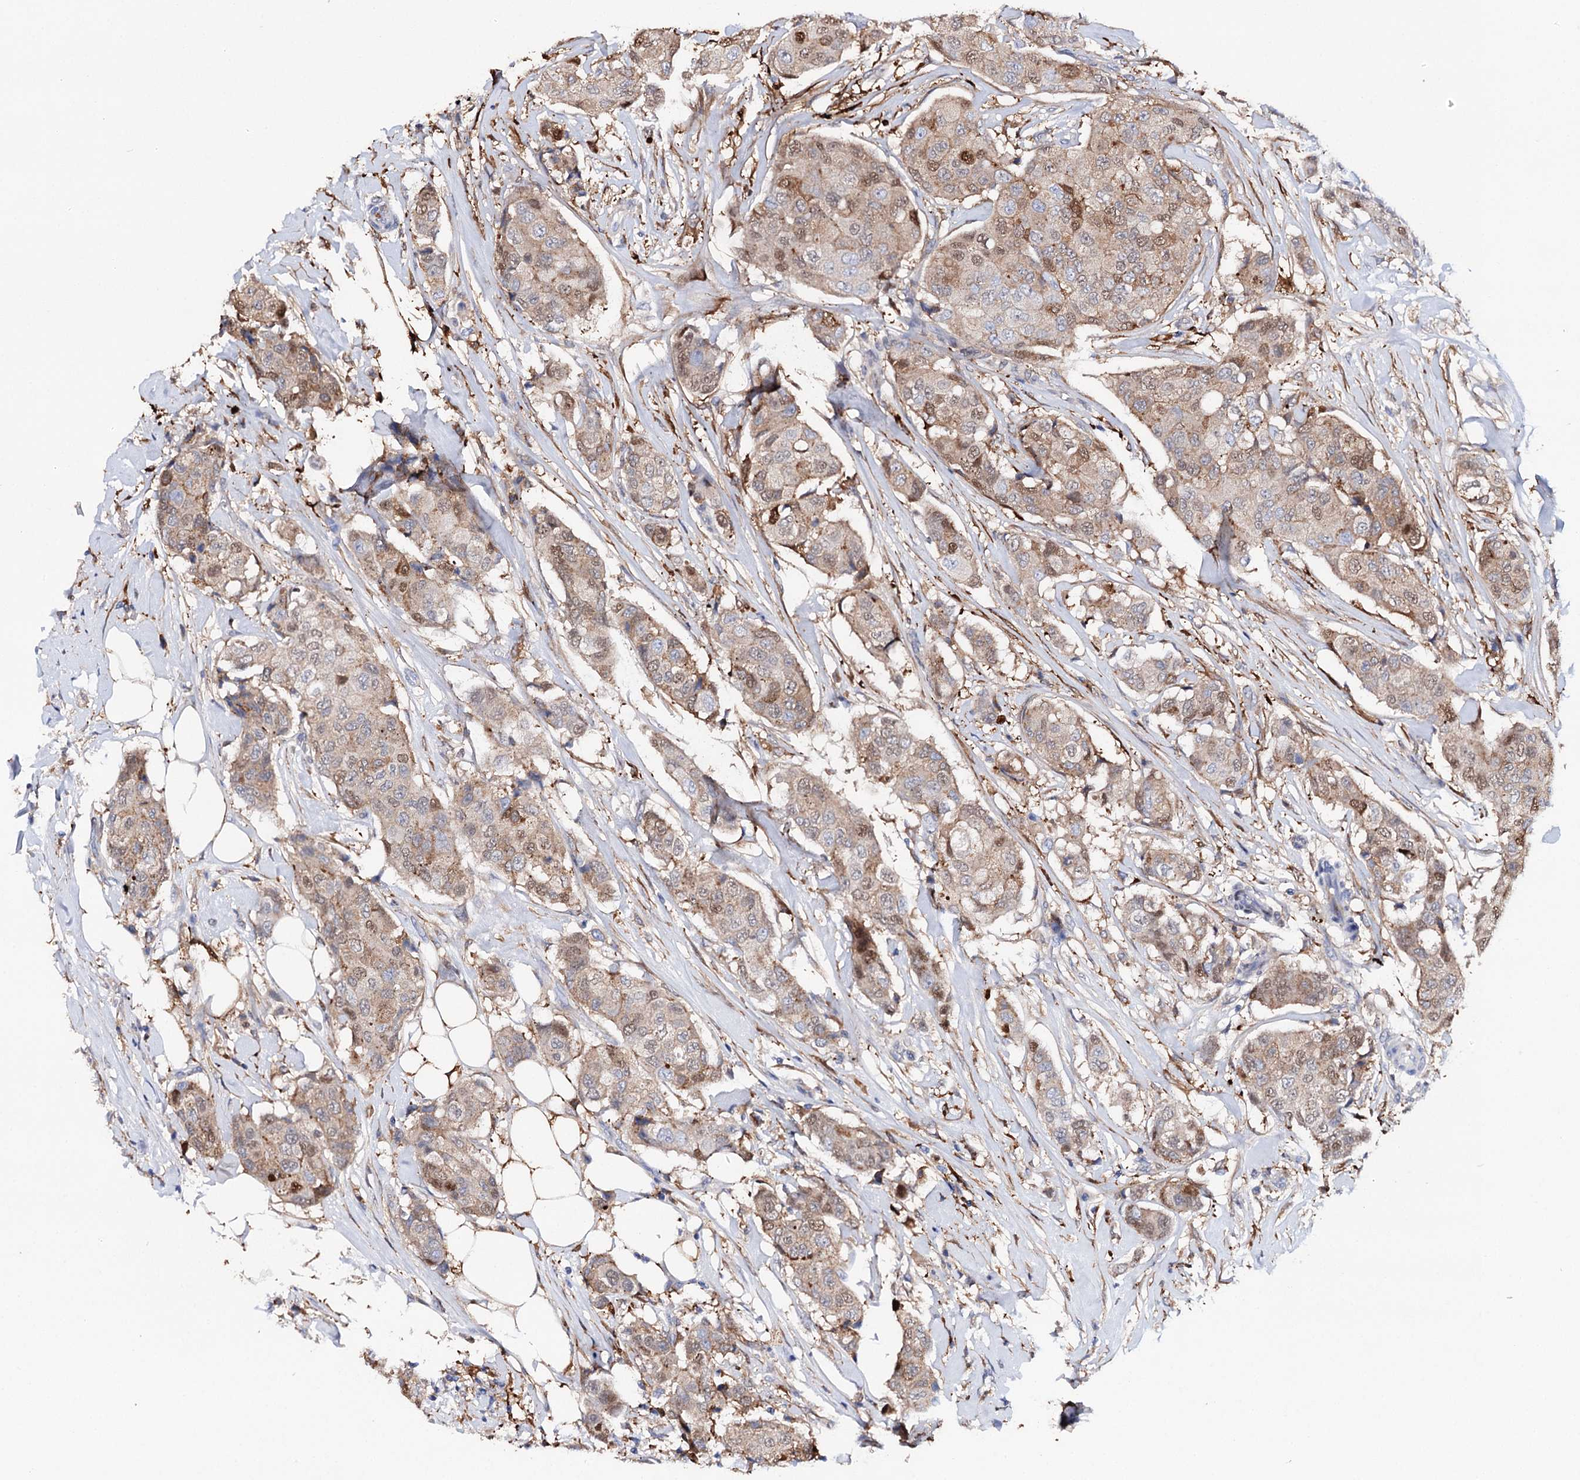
{"staining": {"intensity": "moderate", "quantity": "25%-75%", "location": "cytoplasmic/membranous,nuclear"}, "tissue": "breast cancer", "cell_type": "Tumor cells", "image_type": "cancer", "snomed": [{"axis": "morphology", "description": "Duct carcinoma"}, {"axis": "topography", "description": "Breast"}], "caption": "DAB (3,3'-diaminobenzidine) immunohistochemical staining of breast invasive ductal carcinoma displays moderate cytoplasmic/membranous and nuclear protein positivity in approximately 25%-75% of tumor cells.", "gene": "CFAP46", "patient": {"sex": "female", "age": 80}}